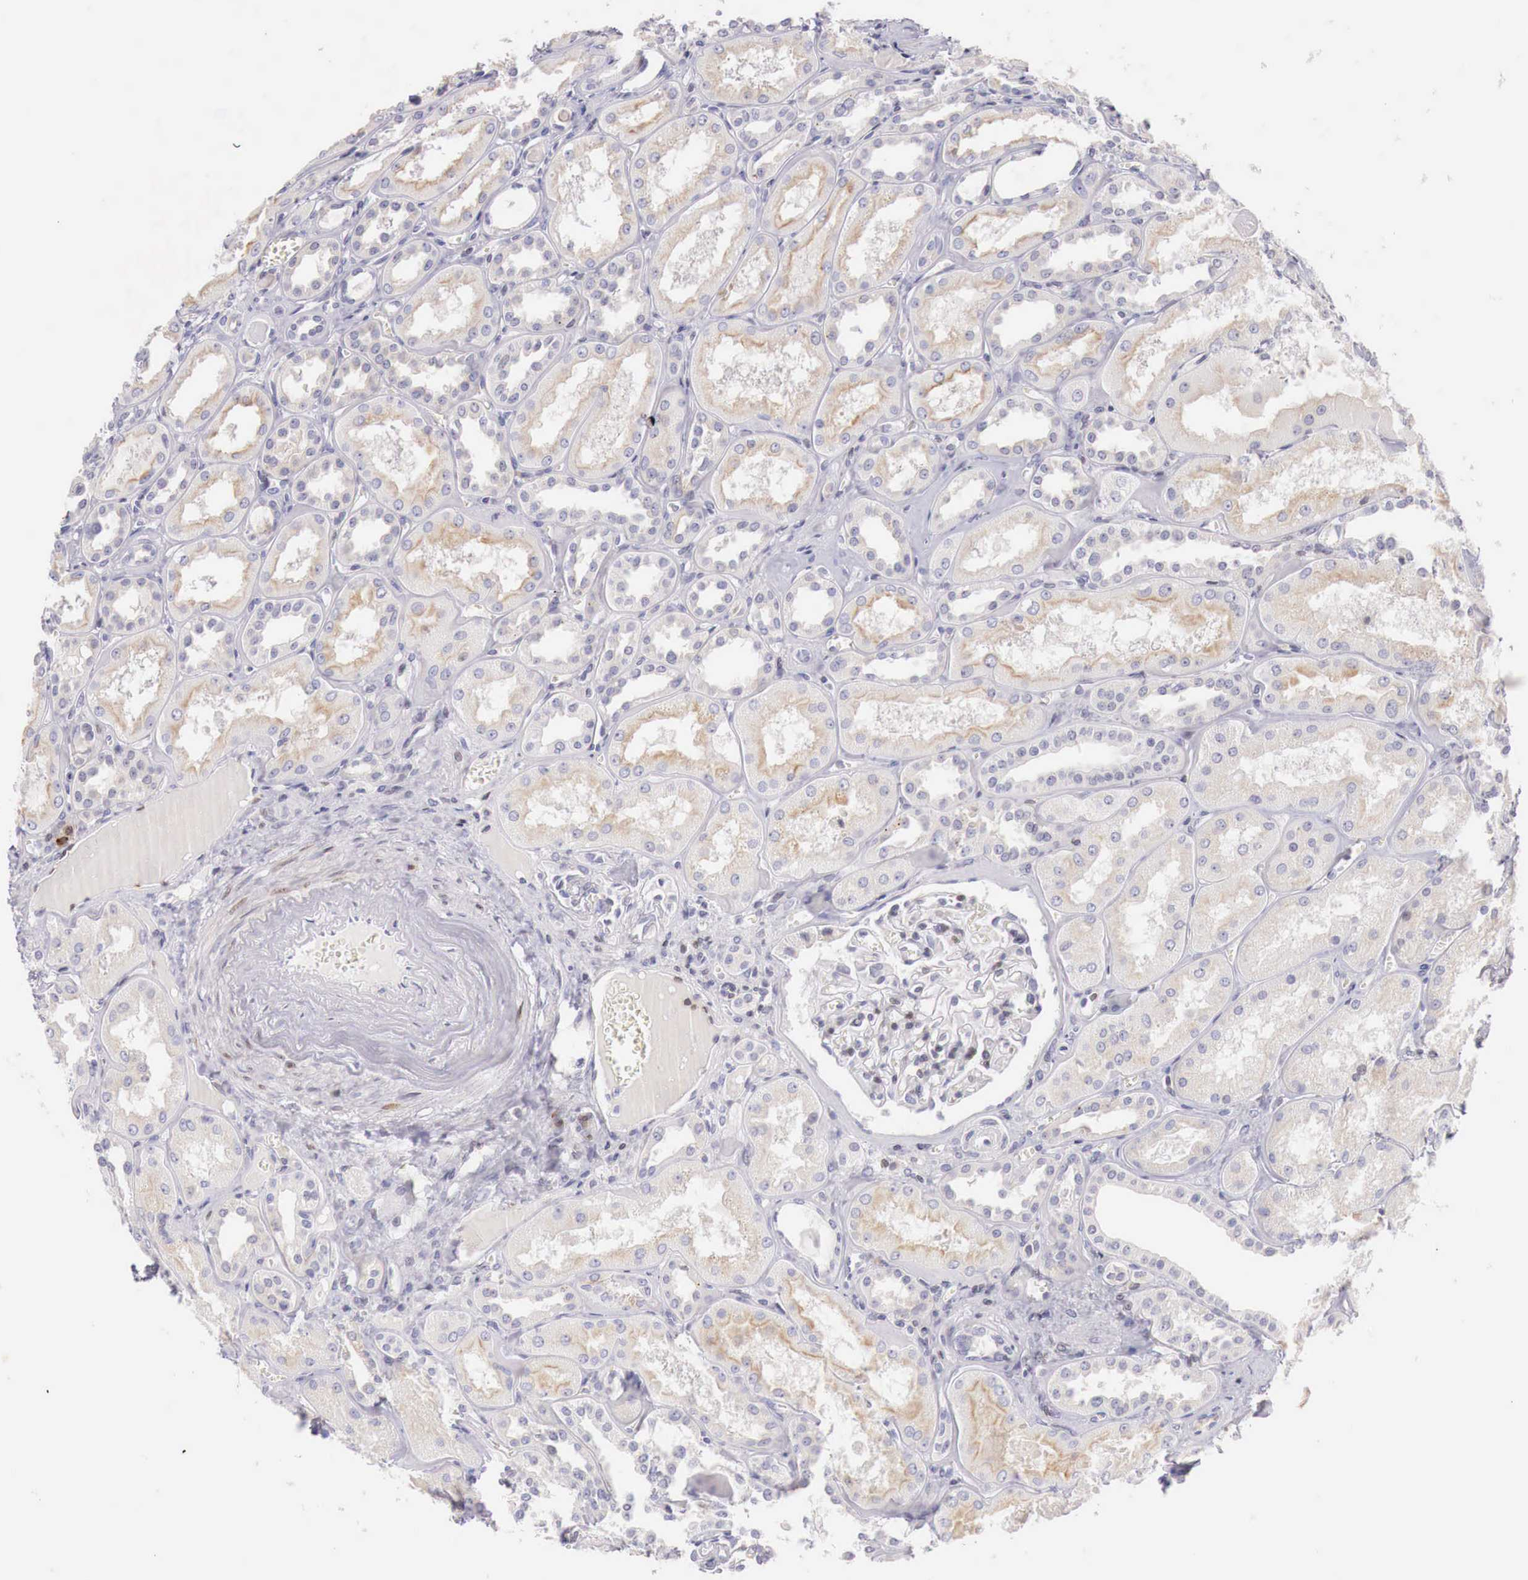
{"staining": {"intensity": "weak", "quantity": "<25%", "location": "nuclear"}, "tissue": "kidney", "cell_type": "Cells in glomeruli", "image_type": "normal", "snomed": [{"axis": "morphology", "description": "Normal tissue, NOS"}, {"axis": "topography", "description": "Kidney"}], "caption": "Kidney was stained to show a protein in brown. There is no significant expression in cells in glomeruli. The staining was performed using DAB to visualize the protein expression in brown, while the nuclei were stained in blue with hematoxylin (Magnification: 20x).", "gene": "CLCN5", "patient": {"sex": "male", "age": 61}}